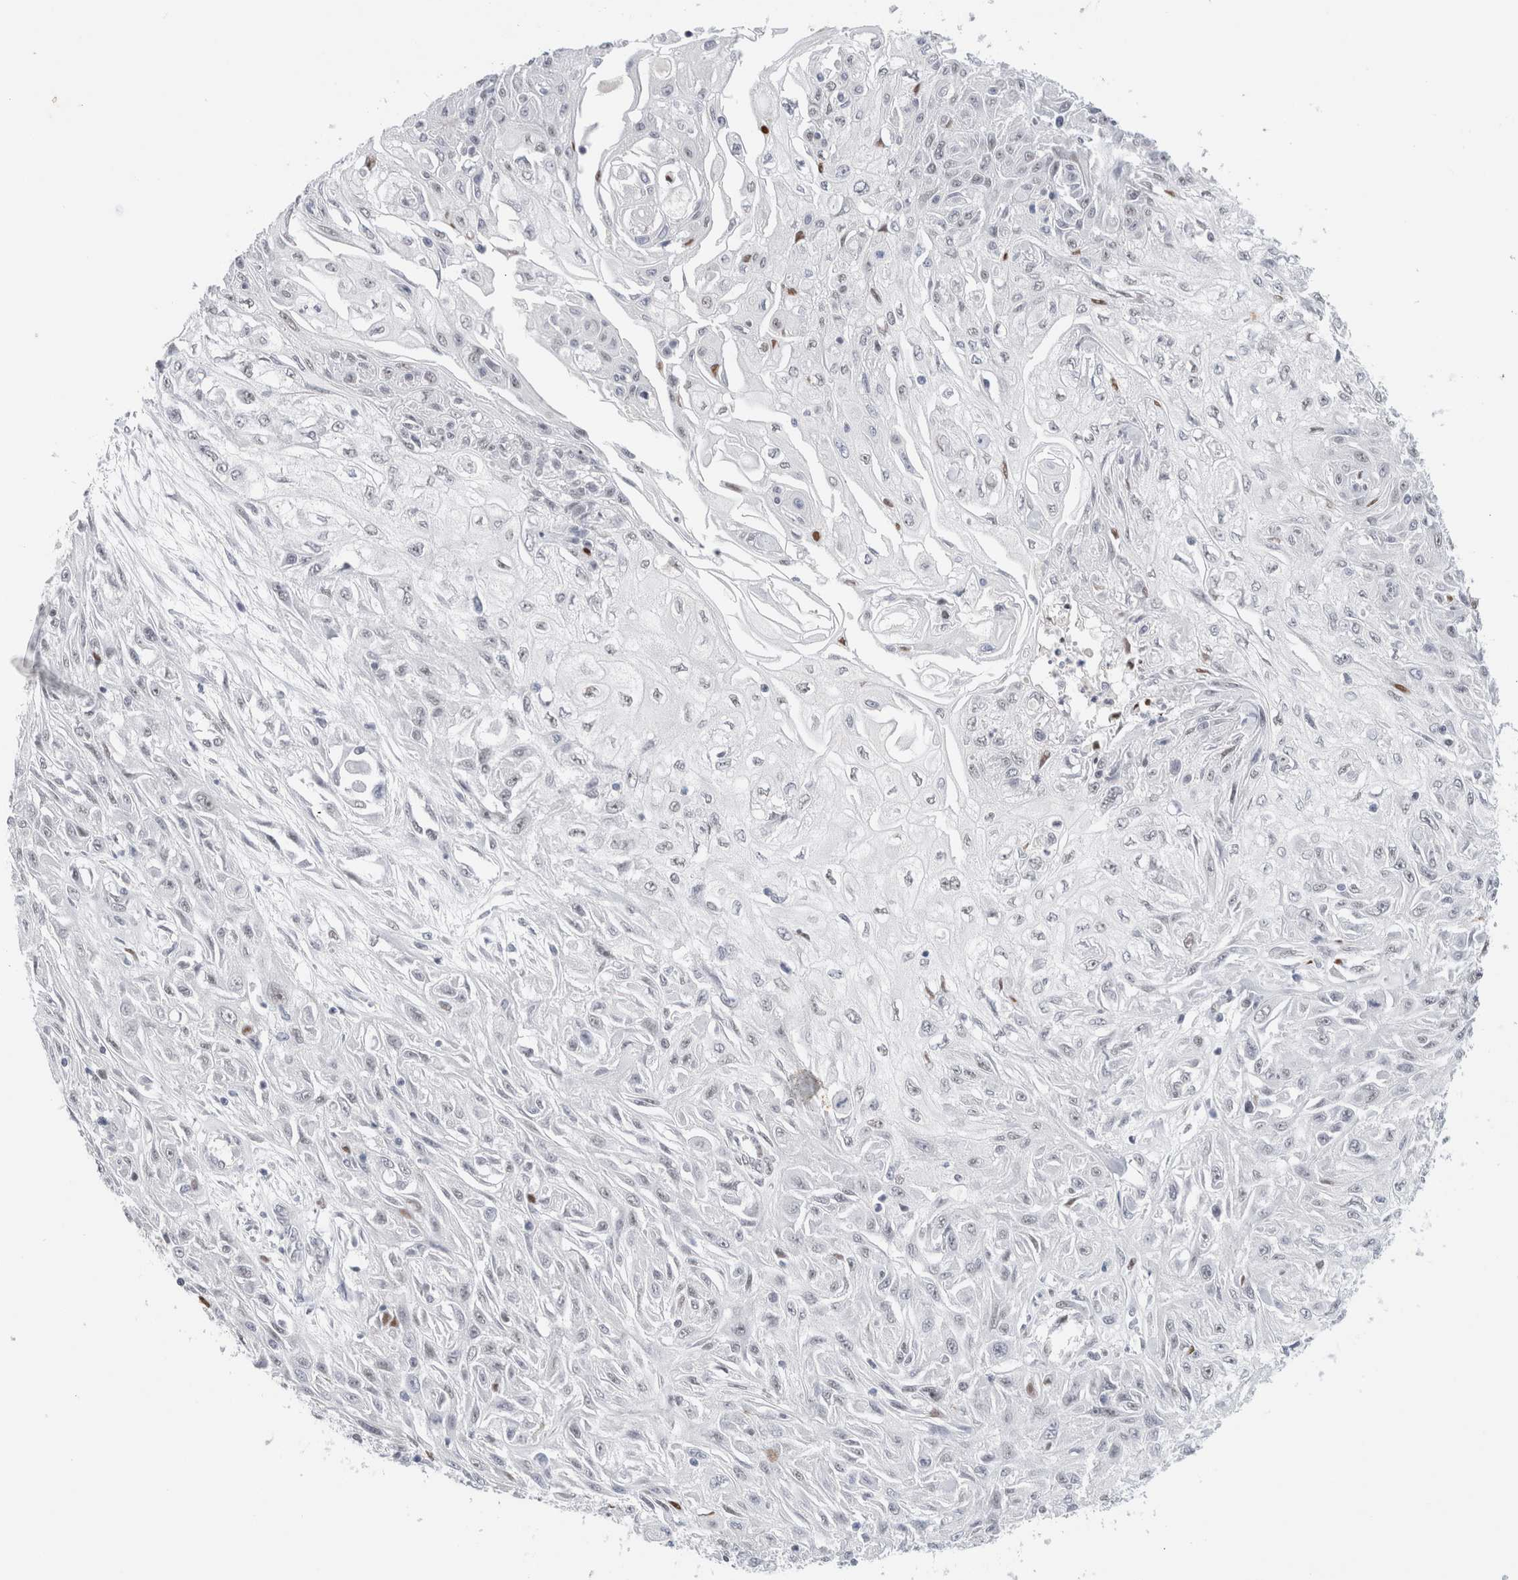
{"staining": {"intensity": "negative", "quantity": "none", "location": "none"}, "tissue": "skin cancer", "cell_type": "Tumor cells", "image_type": "cancer", "snomed": [{"axis": "morphology", "description": "Squamous cell carcinoma, NOS"}, {"axis": "morphology", "description": "Squamous cell carcinoma, metastatic, NOS"}, {"axis": "topography", "description": "Skin"}, {"axis": "topography", "description": "Lymph node"}], "caption": "Human skin cancer stained for a protein using immunohistochemistry reveals no staining in tumor cells.", "gene": "COPS7A", "patient": {"sex": "male", "age": 75}}